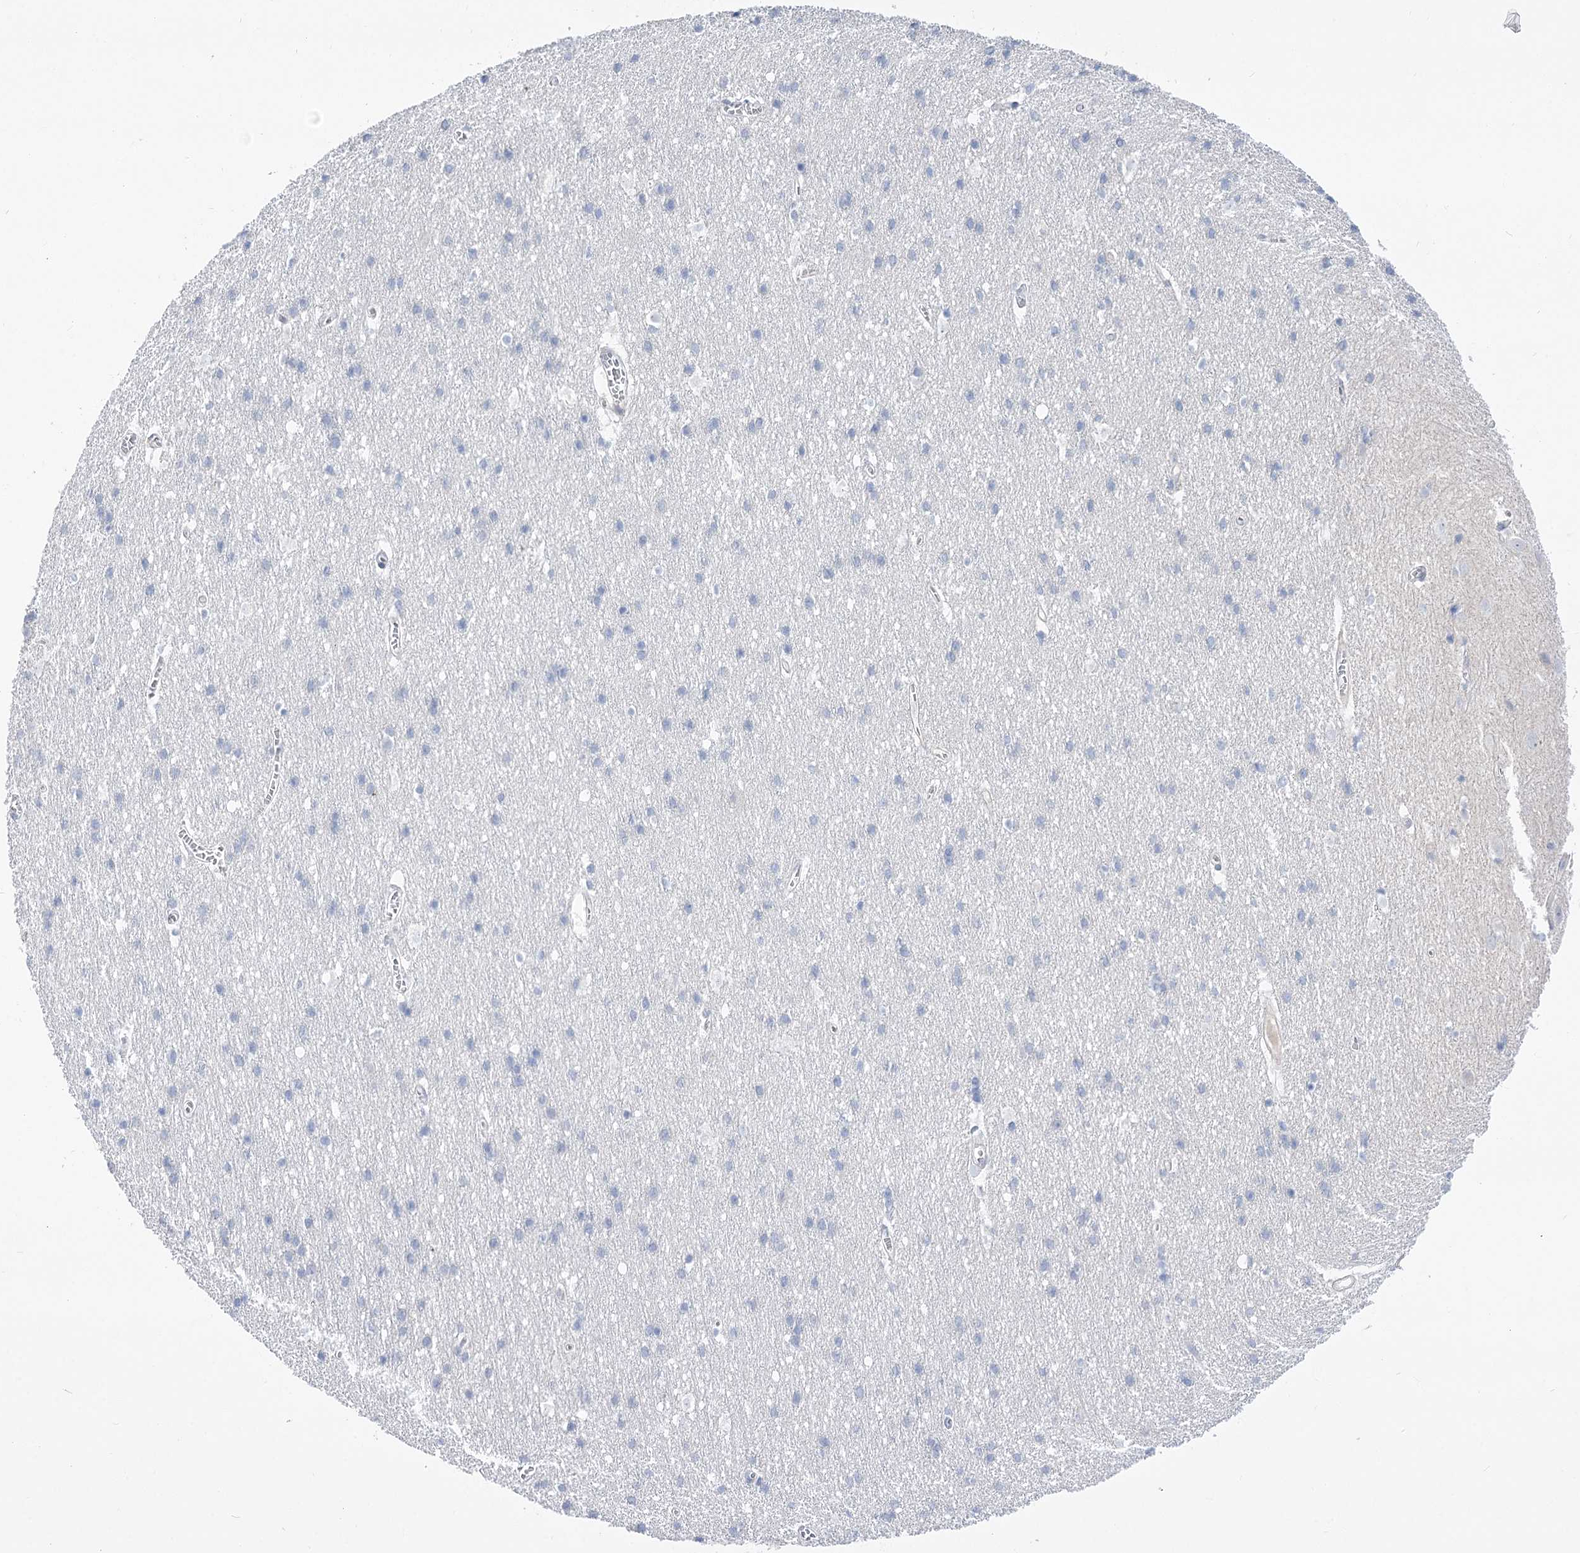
{"staining": {"intensity": "negative", "quantity": "none", "location": "none"}, "tissue": "cerebral cortex", "cell_type": "Endothelial cells", "image_type": "normal", "snomed": [{"axis": "morphology", "description": "Normal tissue, NOS"}, {"axis": "topography", "description": "Cerebral cortex"}], "caption": "IHC histopathology image of normal cerebral cortex stained for a protein (brown), which demonstrates no staining in endothelial cells. (Brightfield microscopy of DAB immunohistochemistry (IHC) at high magnification).", "gene": "HELT", "patient": {"sex": "male", "age": 54}}